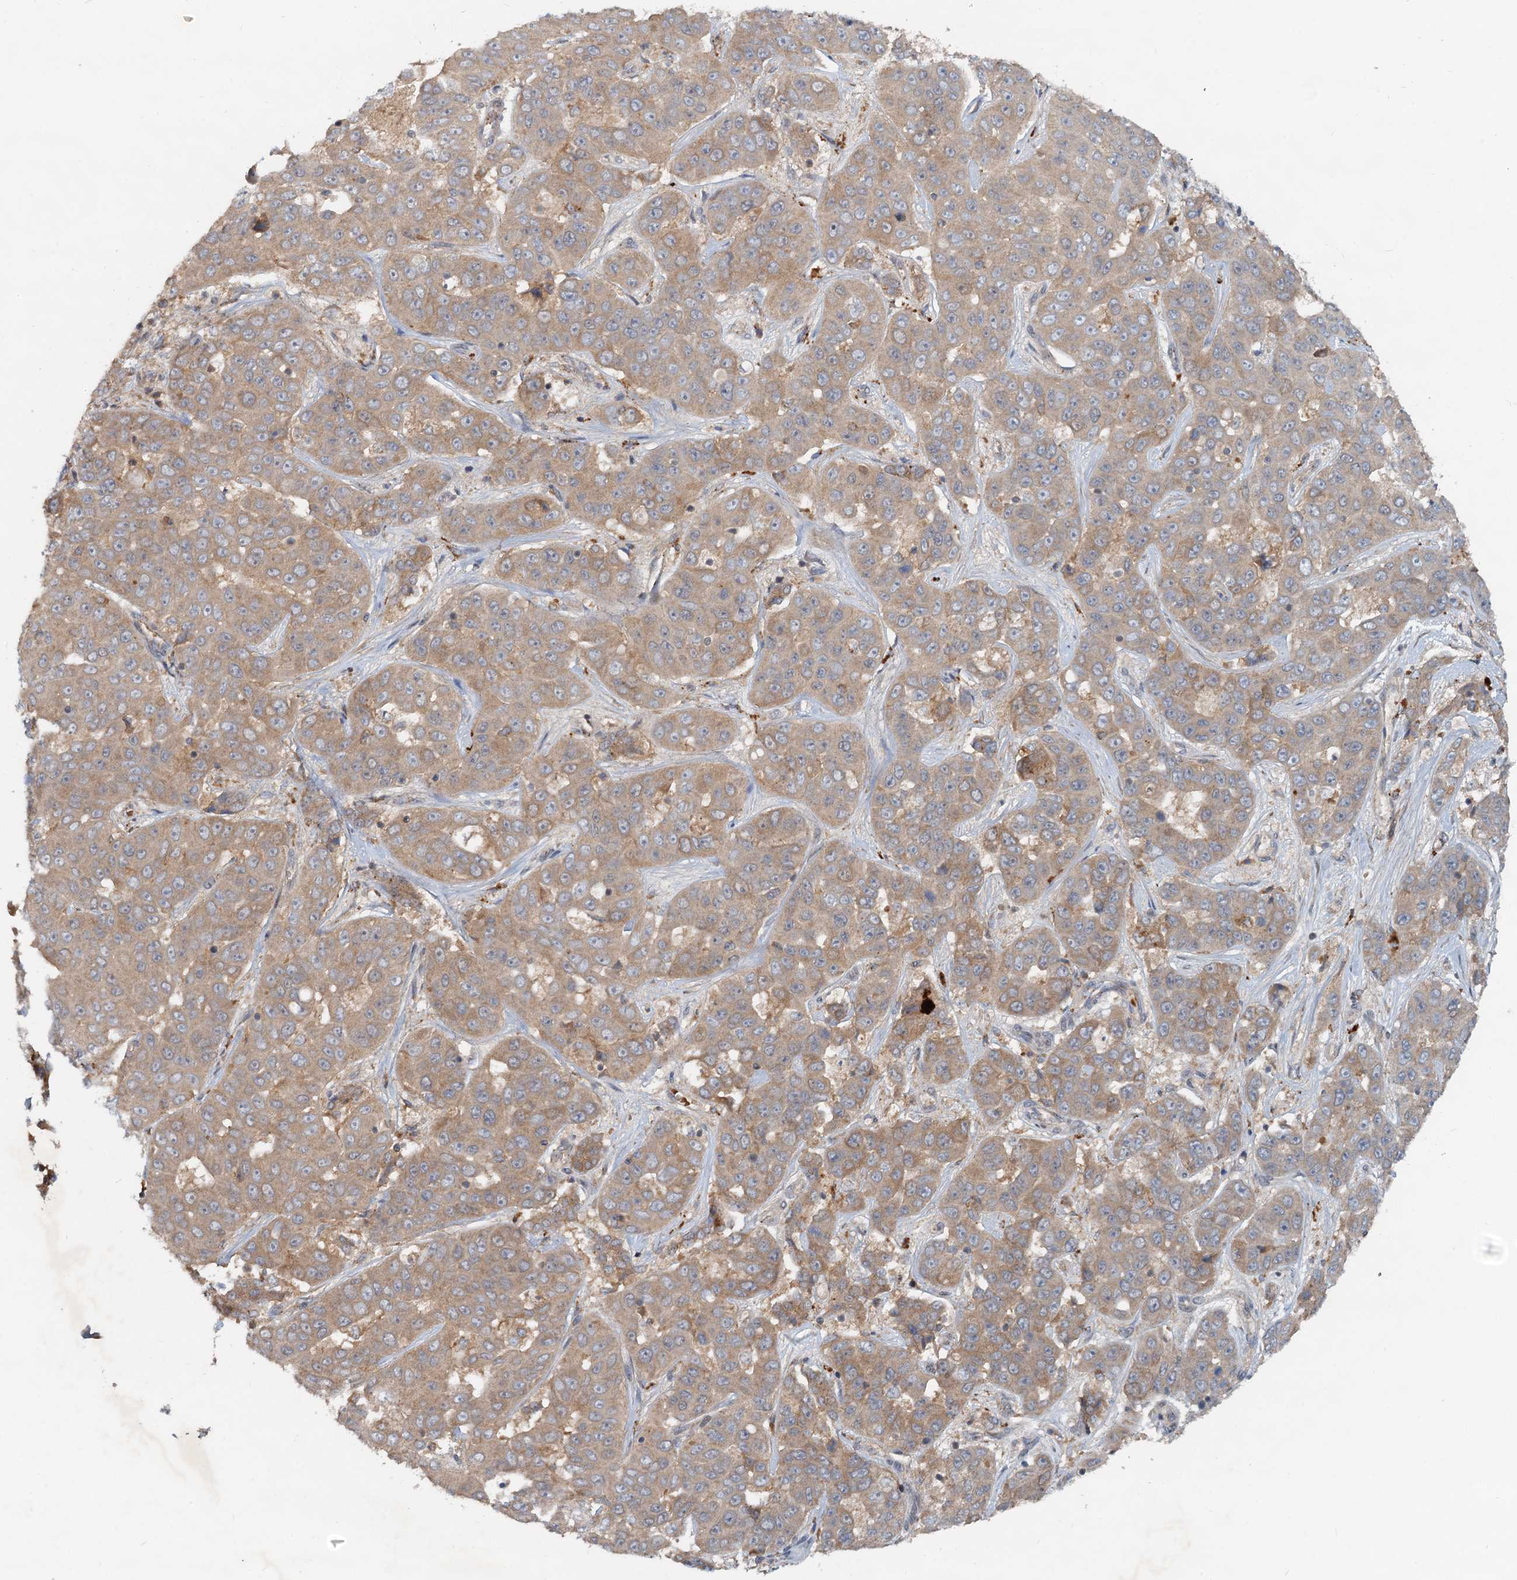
{"staining": {"intensity": "weak", "quantity": ">75%", "location": "cytoplasmic/membranous"}, "tissue": "liver cancer", "cell_type": "Tumor cells", "image_type": "cancer", "snomed": [{"axis": "morphology", "description": "Cholangiocarcinoma"}, {"axis": "topography", "description": "Liver"}], "caption": "Protein positivity by immunohistochemistry (IHC) displays weak cytoplasmic/membranous staining in approximately >75% of tumor cells in liver cholangiocarcinoma. Nuclei are stained in blue.", "gene": "CEP68", "patient": {"sex": "female", "age": 52}}